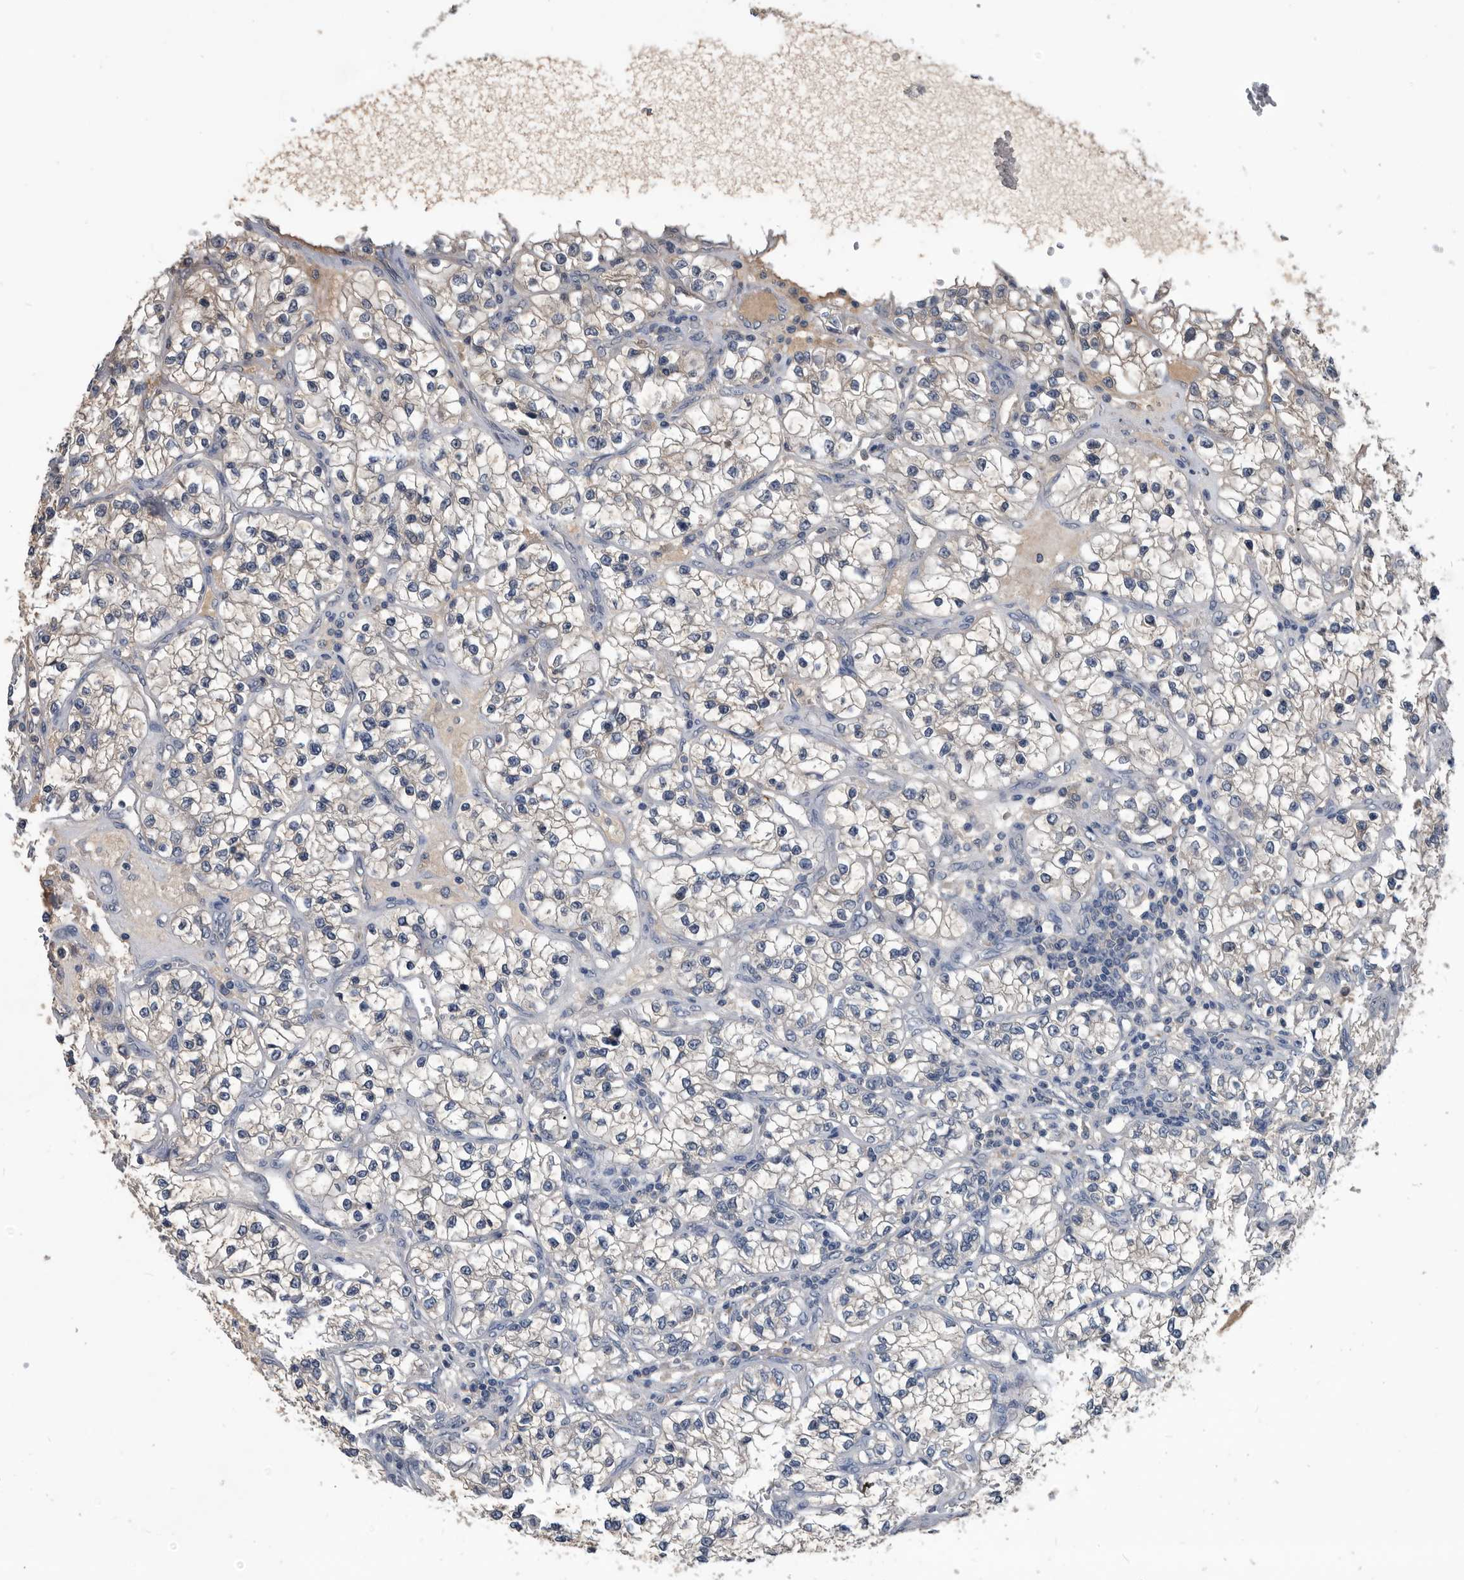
{"staining": {"intensity": "negative", "quantity": "none", "location": "none"}, "tissue": "renal cancer", "cell_type": "Tumor cells", "image_type": "cancer", "snomed": [{"axis": "morphology", "description": "Adenocarcinoma, NOS"}, {"axis": "topography", "description": "Kidney"}], "caption": "Renal cancer was stained to show a protein in brown. There is no significant expression in tumor cells.", "gene": "PDXK", "patient": {"sex": "female", "age": 57}}